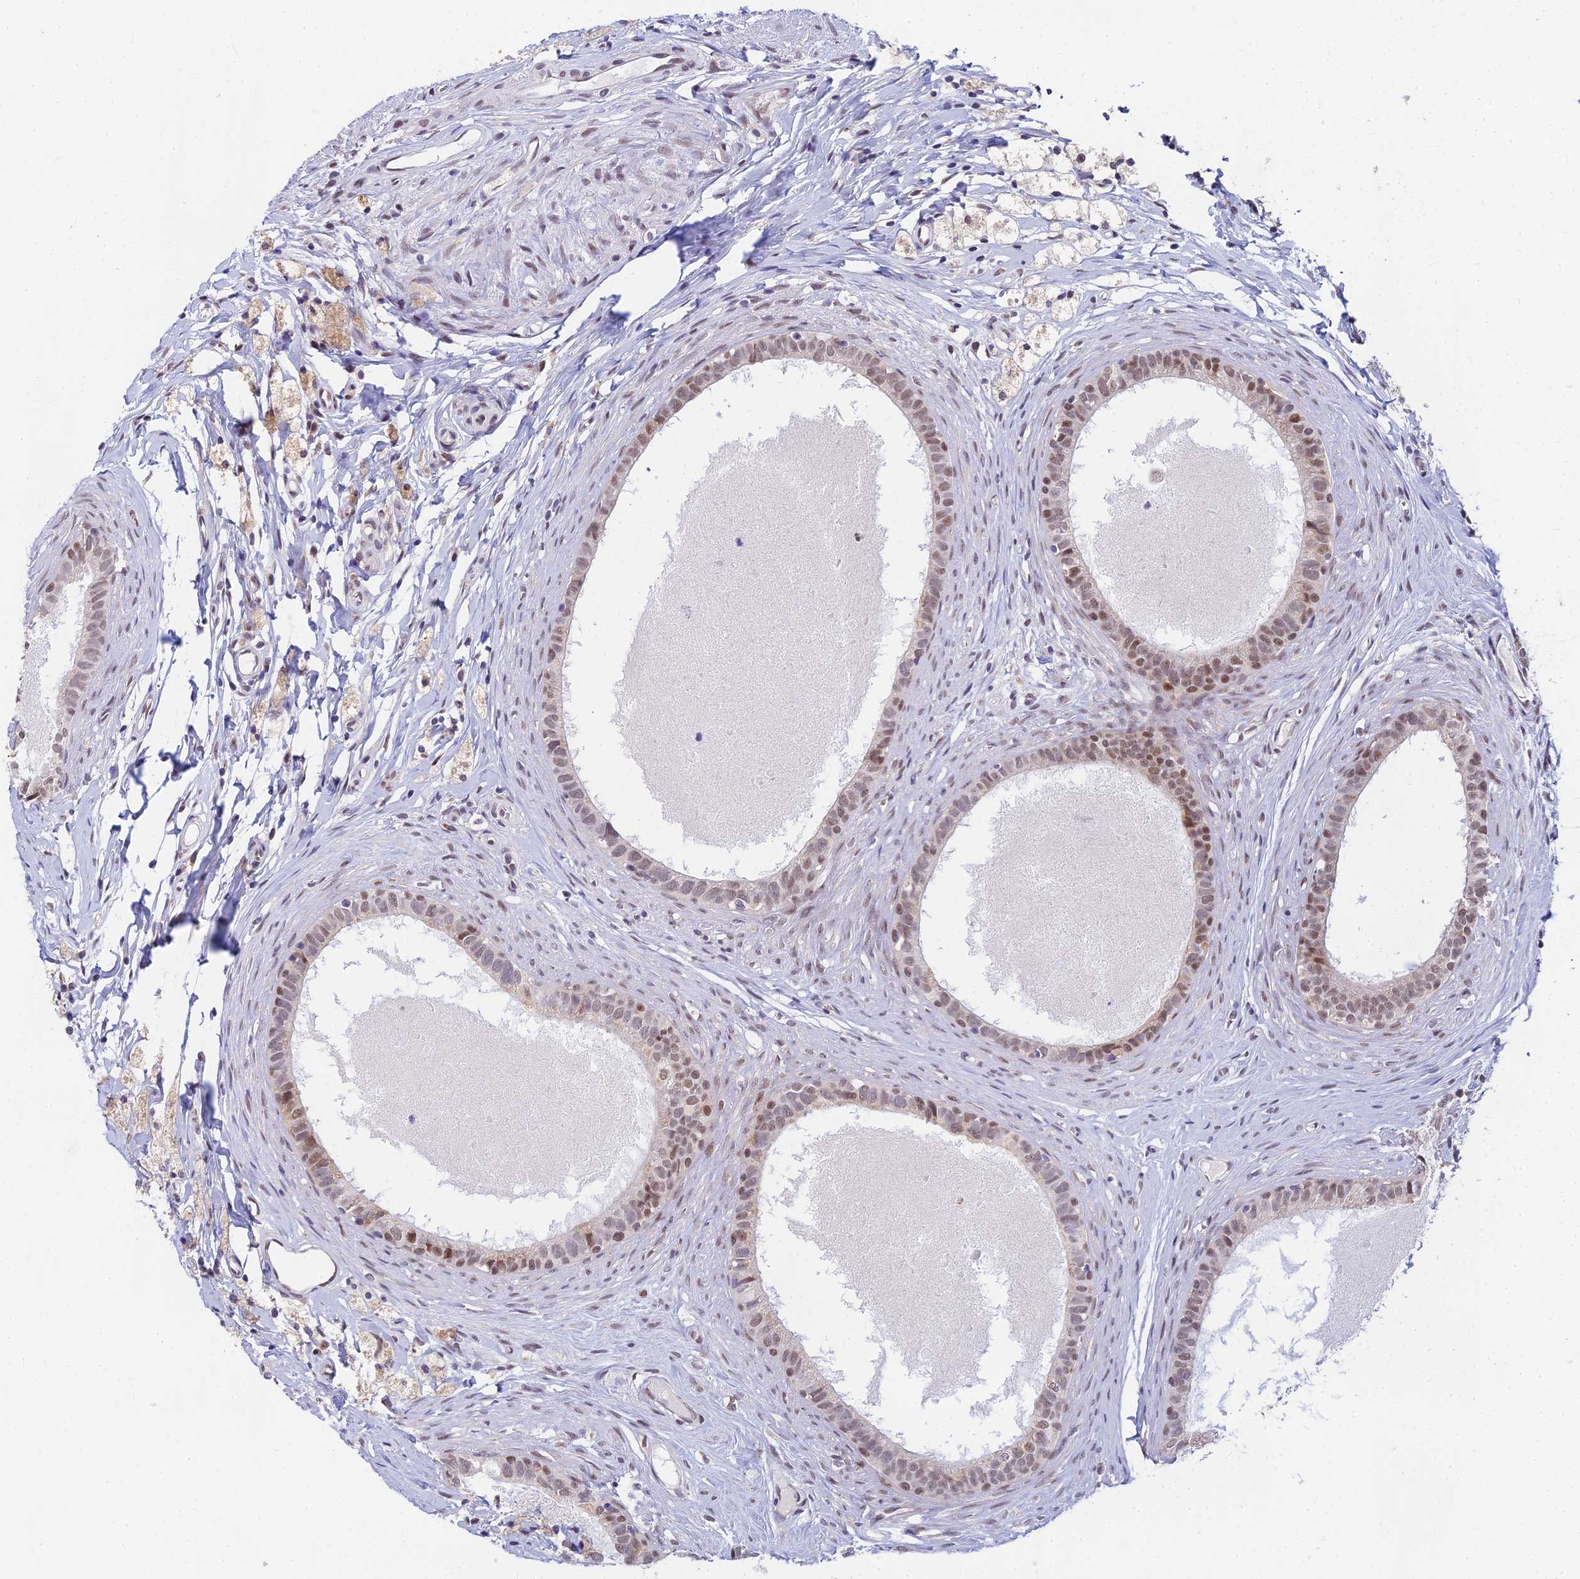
{"staining": {"intensity": "moderate", "quantity": ">75%", "location": "nuclear"}, "tissue": "epididymis", "cell_type": "Glandular cells", "image_type": "normal", "snomed": [{"axis": "morphology", "description": "Normal tissue, NOS"}, {"axis": "topography", "description": "Epididymis"}], "caption": "High-magnification brightfield microscopy of normal epididymis stained with DAB (3,3'-diaminobenzidine) (brown) and counterstained with hematoxylin (blue). glandular cells exhibit moderate nuclear positivity is seen in approximately>75% of cells. (DAB = brown stain, brightfield microscopy at high magnification).", "gene": "C2orf49", "patient": {"sex": "male", "age": 80}}